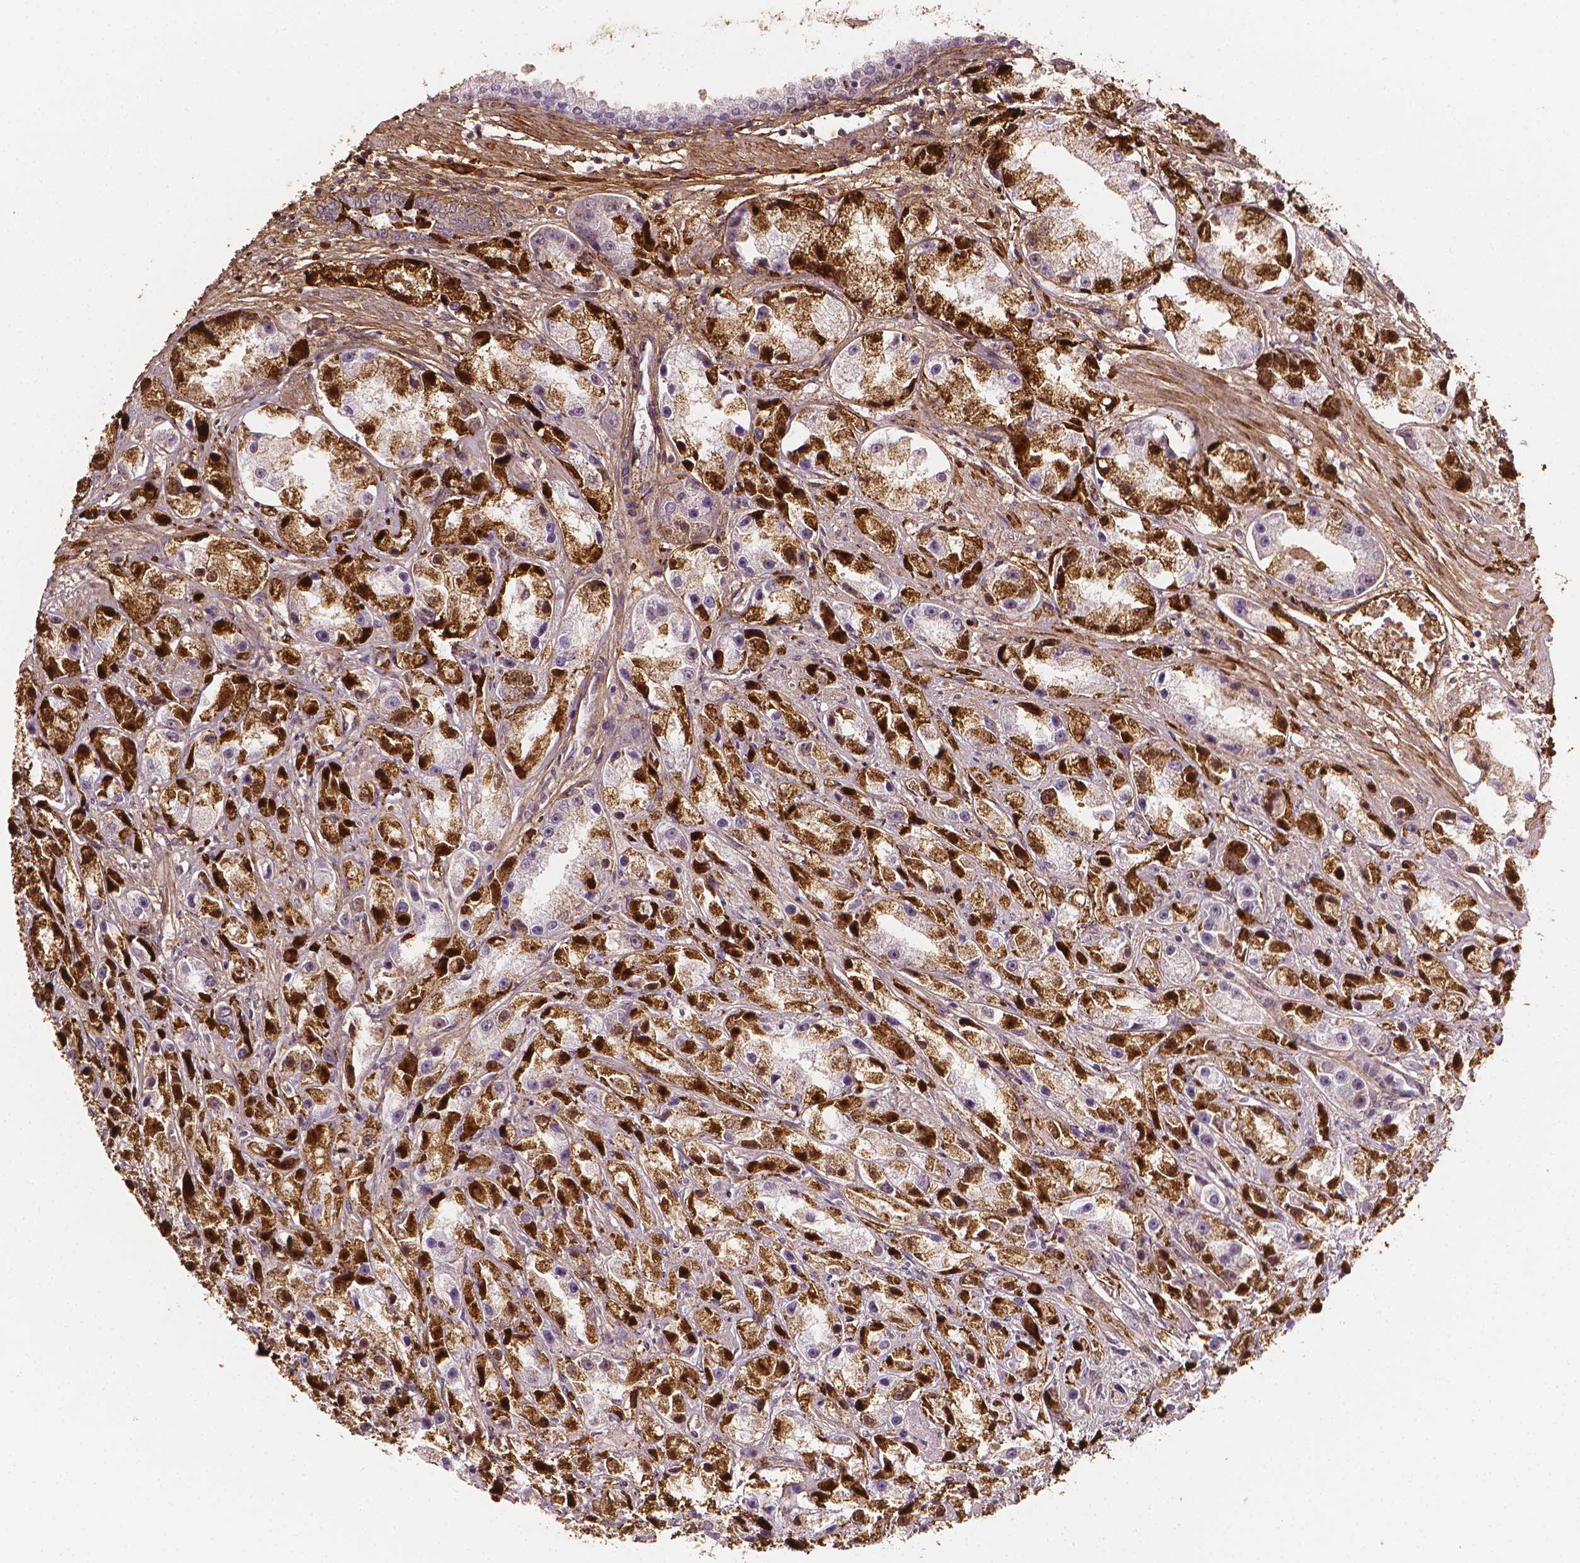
{"staining": {"intensity": "strong", "quantity": "25%-75%", "location": "cytoplasmic/membranous,nuclear"}, "tissue": "prostate cancer", "cell_type": "Tumor cells", "image_type": "cancer", "snomed": [{"axis": "morphology", "description": "Adenocarcinoma, High grade"}, {"axis": "topography", "description": "Prostate"}], "caption": "IHC of human prostate high-grade adenocarcinoma reveals high levels of strong cytoplasmic/membranous and nuclear staining in approximately 25%-75% of tumor cells.", "gene": "DCN", "patient": {"sex": "male", "age": 67}}